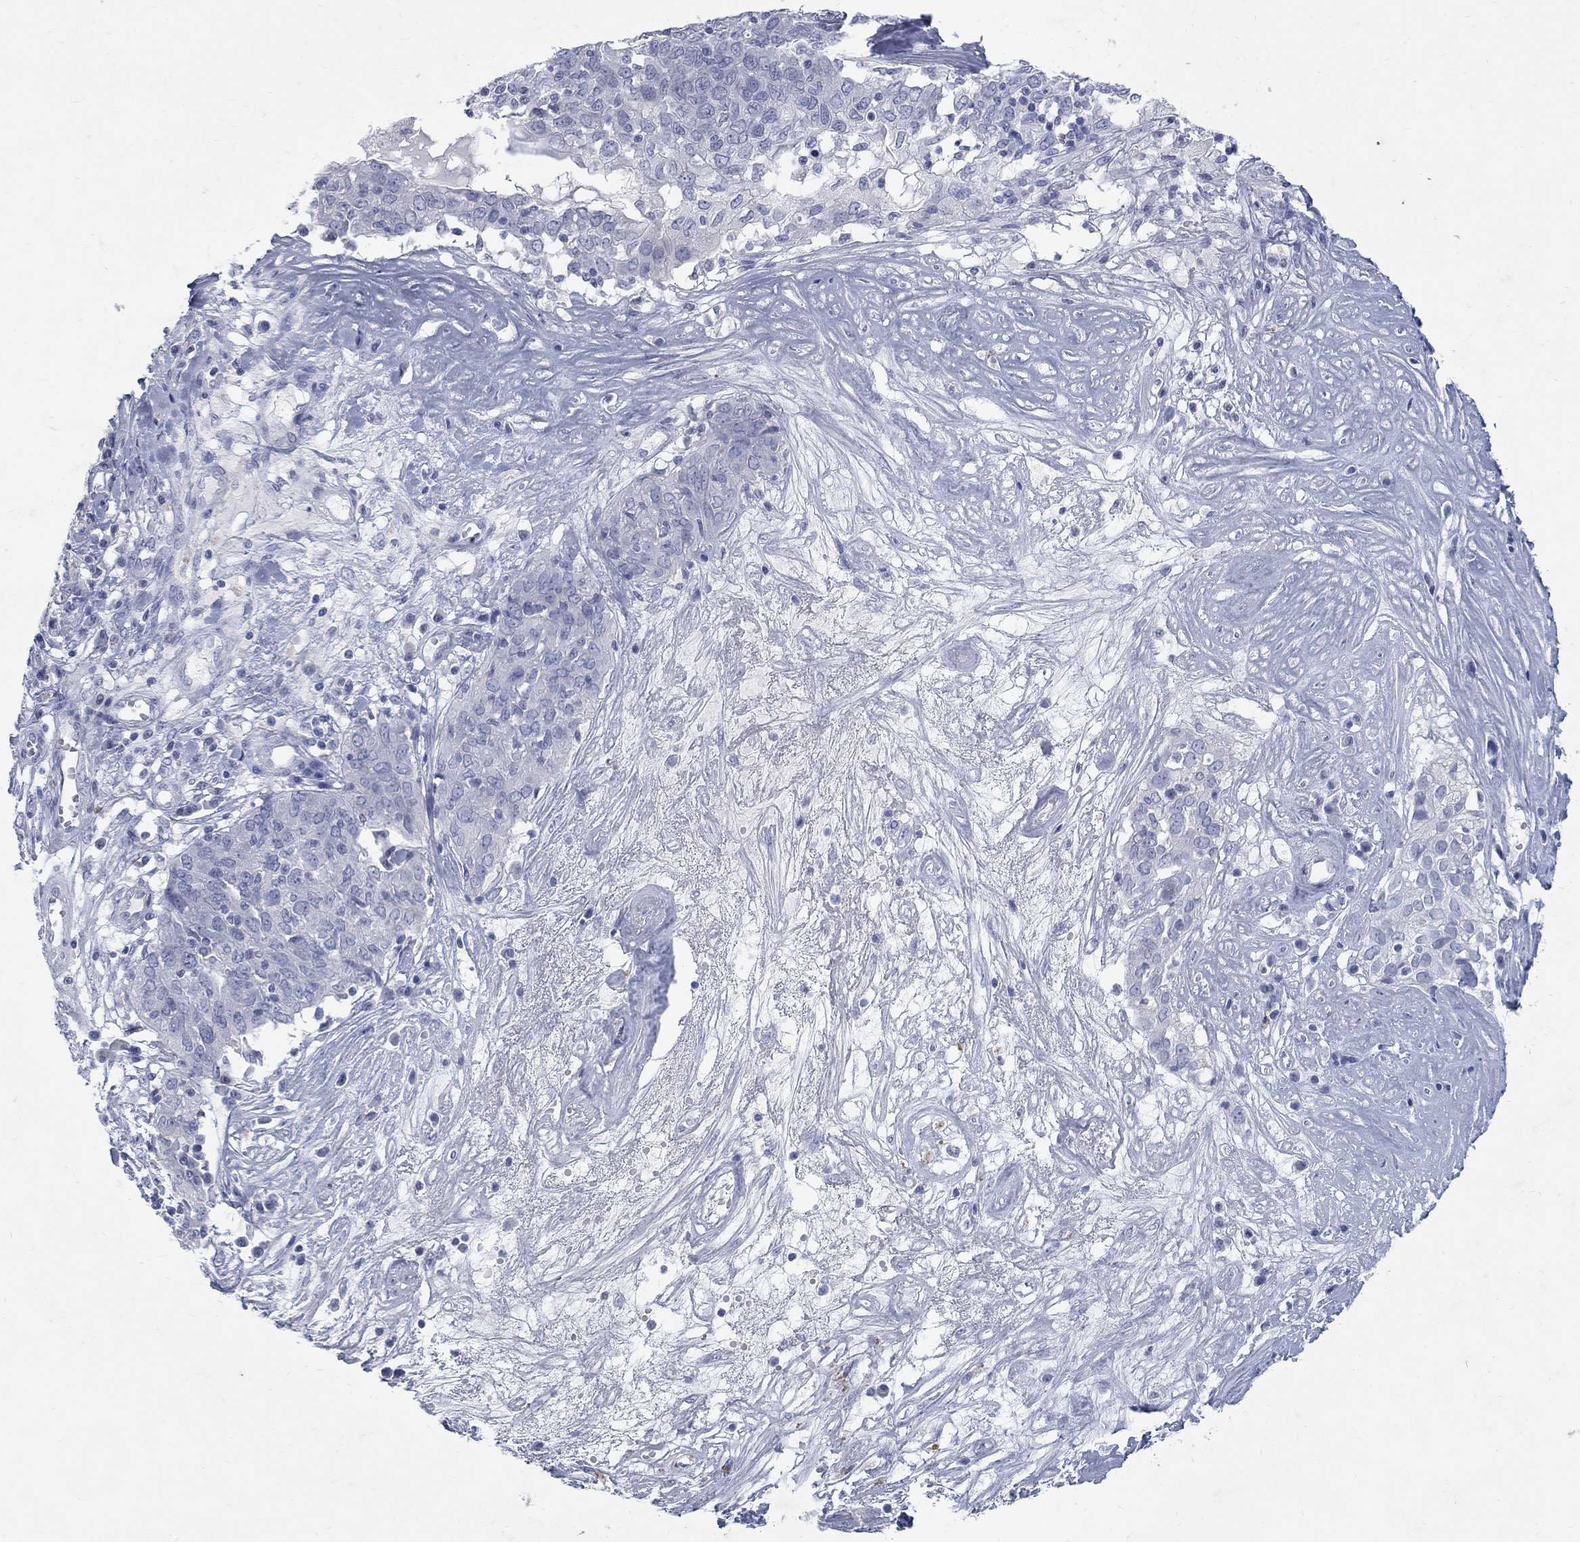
{"staining": {"intensity": "negative", "quantity": "none", "location": "none"}, "tissue": "ovarian cancer", "cell_type": "Tumor cells", "image_type": "cancer", "snomed": [{"axis": "morphology", "description": "Carcinoma, endometroid"}, {"axis": "topography", "description": "Ovary"}], "caption": "Immunohistochemical staining of ovarian cancer exhibits no significant positivity in tumor cells.", "gene": "RFTN2", "patient": {"sex": "female", "age": 50}}